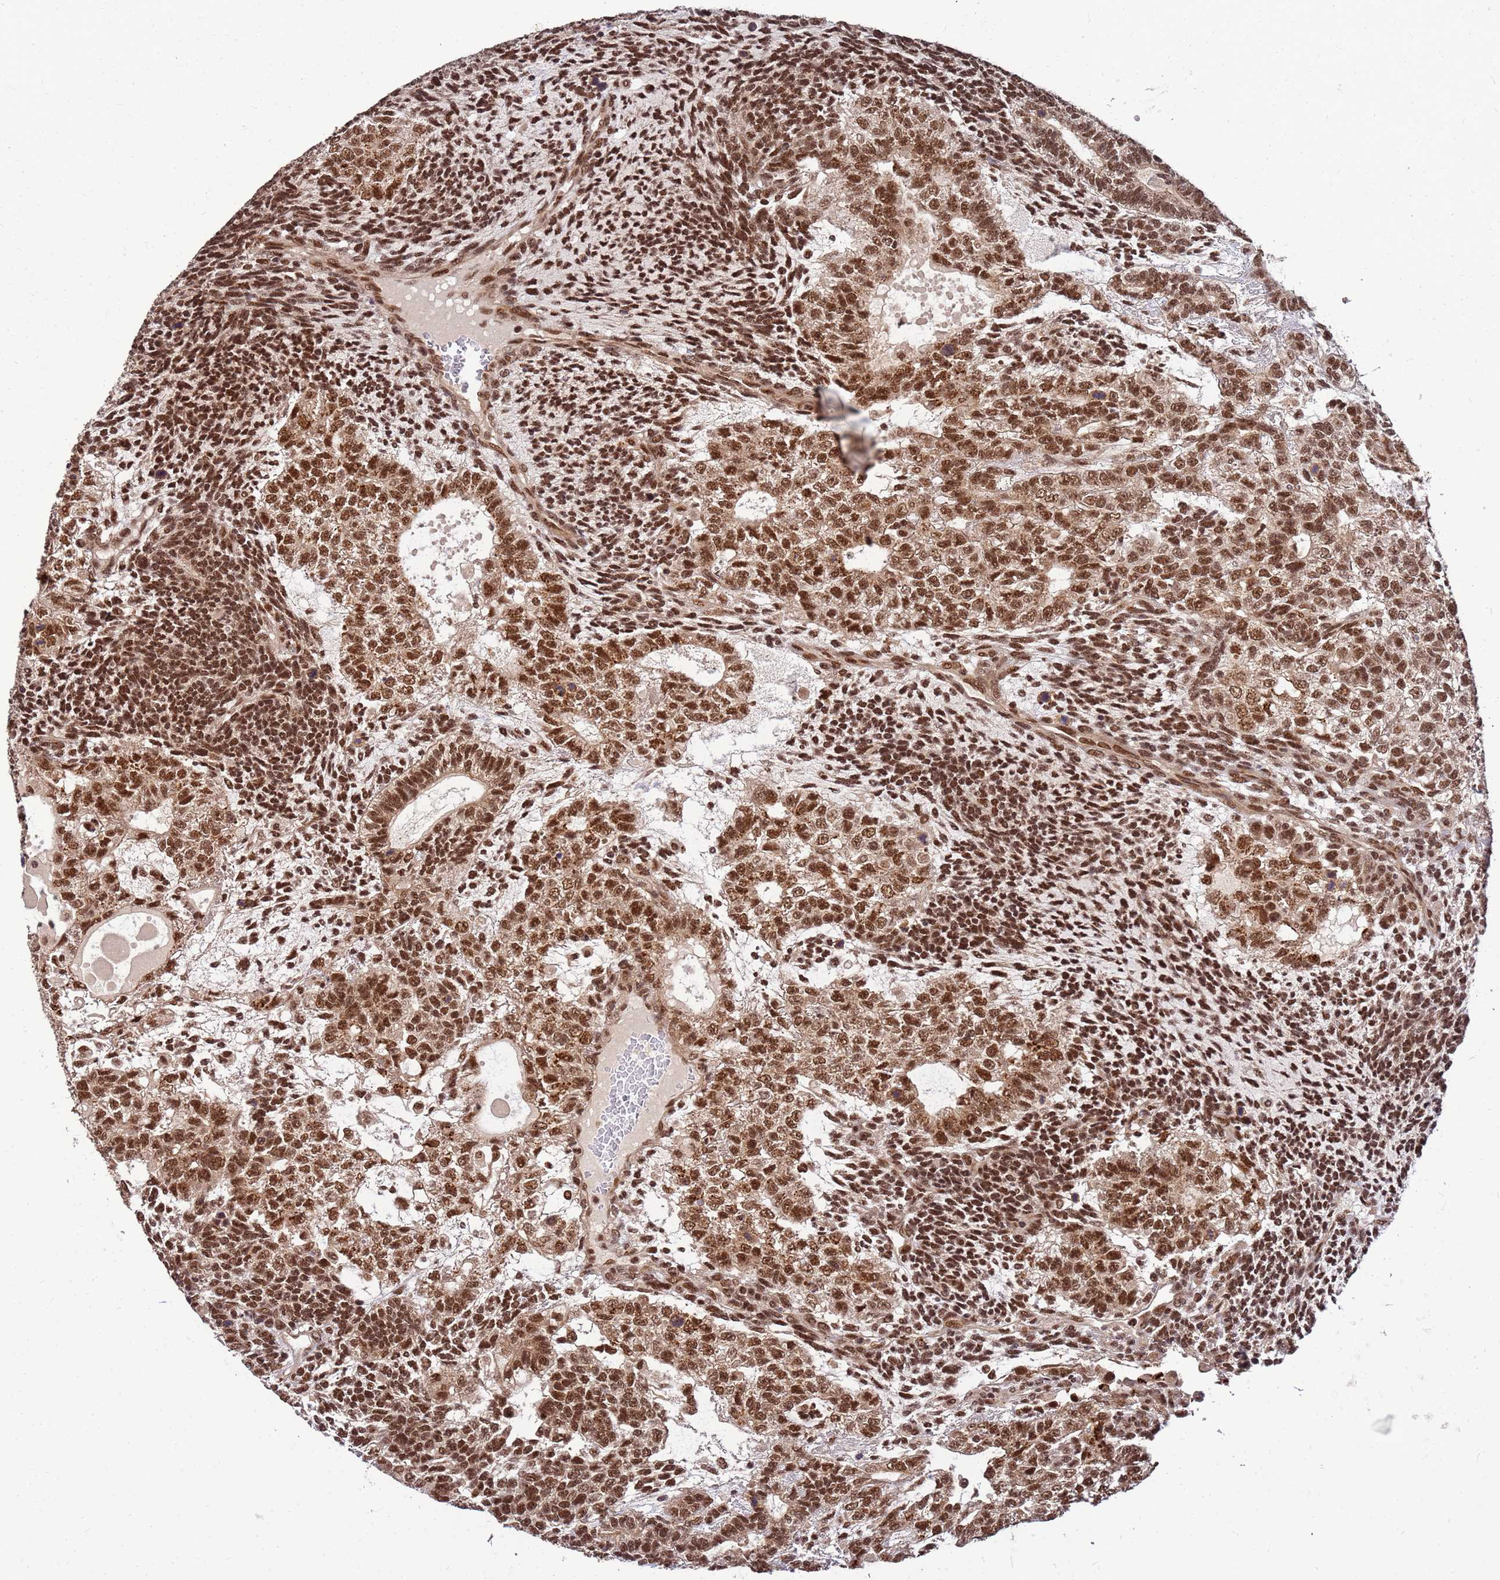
{"staining": {"intensity": "strong", "quantity": ">75%", "location": "cytoplasmic/membranous,nuclear"}, "tissue": "testis cancer", "cell_type": "Tumor cells", "image_type": "cancer", "snomed": [{"axis": "morphology", "description": "Carcinoma, Embryonal, NOS"}, {"axis": "topography", "description": "Testis"}], "caption": "Tumor cells reveal high levels of strong cytoplasmic/membranous and nuclear positivity in about >75% of cells in embryonal carcinoma (testis).", "gene": "NCBP2", "patient": {"sex": "male", "age": 23}}